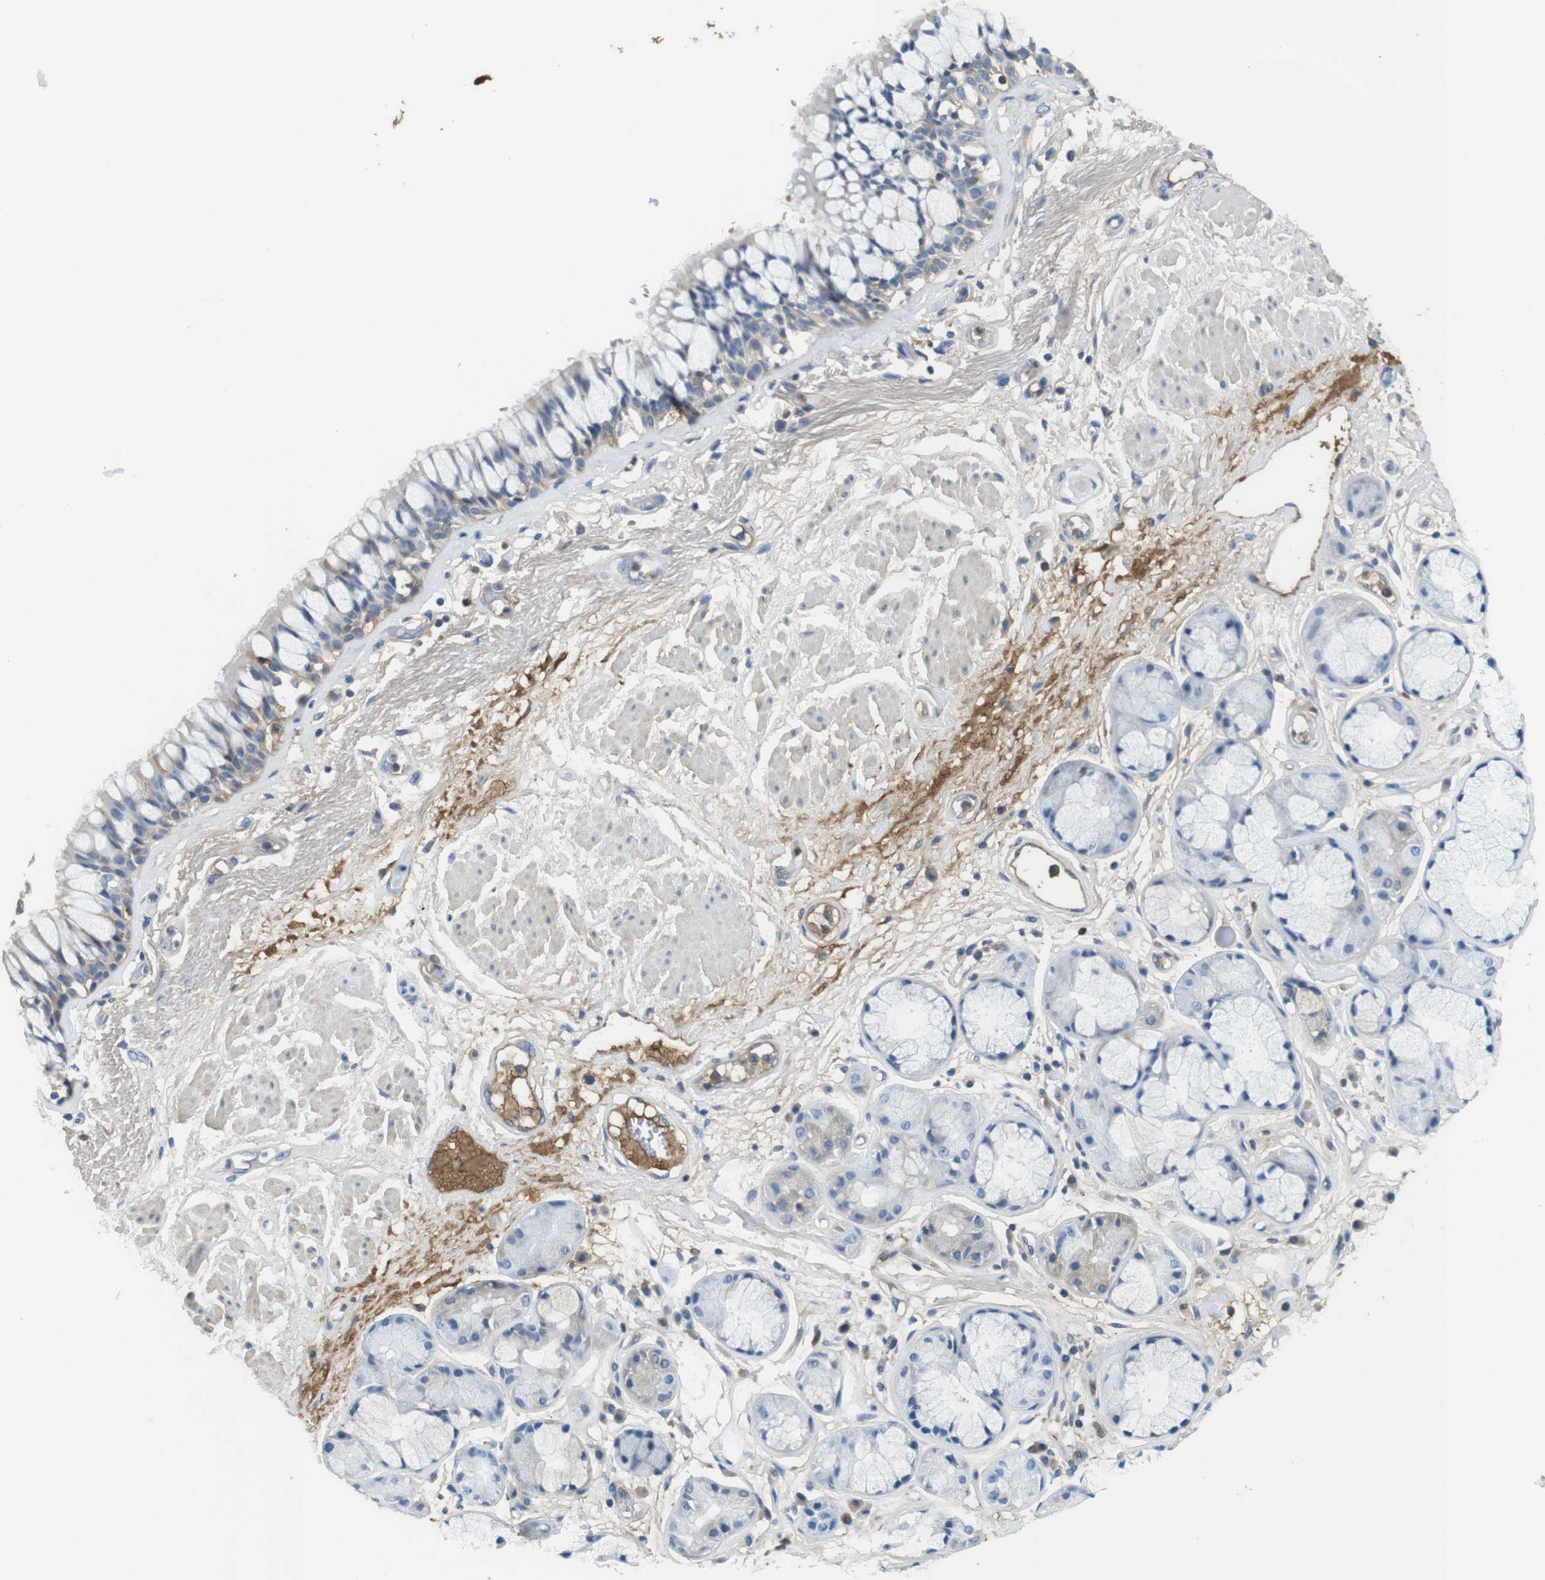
{"staining": {"intensity": "strong", "quantity": "<25%", "location": "cytoplasmic/membranous"}, "tissue": "bronchus", "cell_type": "Respiratory epithelial cells", "image_type": "normal", "snomed": [{"axis": "morphology", "description": "Normal tissue, NOS"}, {"axis": "topography", "description": "Bronchus"}], "caption": "An immunohistochemistry (IHC) image of benign tissue is shown. Protein staining in brown shows strong cytoplasmic/membranous positivity in bronchus within respiratory epithelial cells. The staining was performed using DAB (3,3'-diaminobenzidine), with brown indicating positive protein expression. Nuclei are stained blue with hematoxylin.", "gene": "TMPRSS15", "patient": {"sex": "male", "age": 66}}